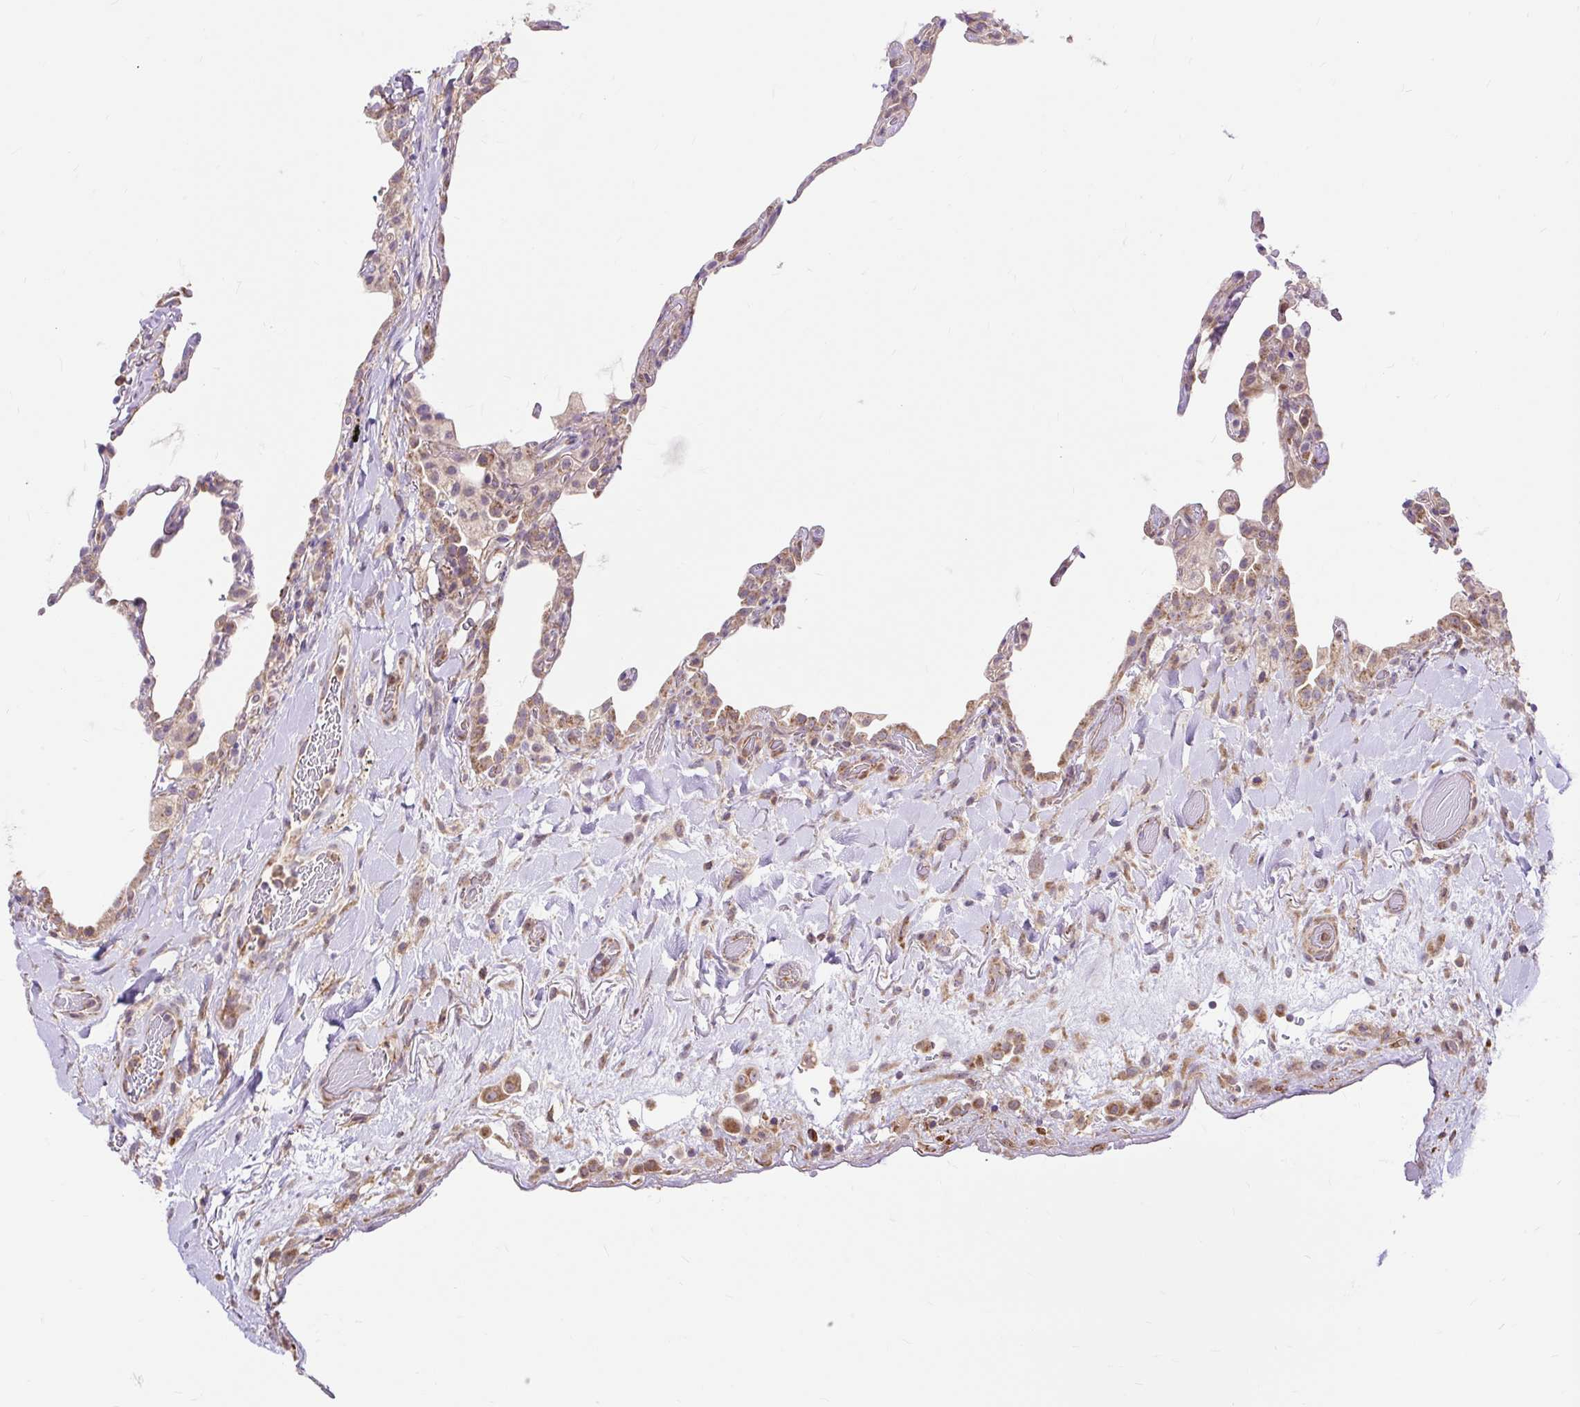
{"staining": {"intensity": "moderate", "quantity": "<25%", "location": "cytoplasmic/membranous"}, "tissue": "lung", "cell_type": "Alveolar cells", "image_type": "normal", "snomed": [{"axis": "morphology", "description": "Normal tissue, NOS"}, {"axis": "topography", "description": "Lung"}], "caption": "Protein analysis of benign lung shows moderate cytoplasmic/membranous staining in approximately <25% of alveolar cells.", "gene": "TRIAP1", "patient": {"sex": "female", "age": 57}}